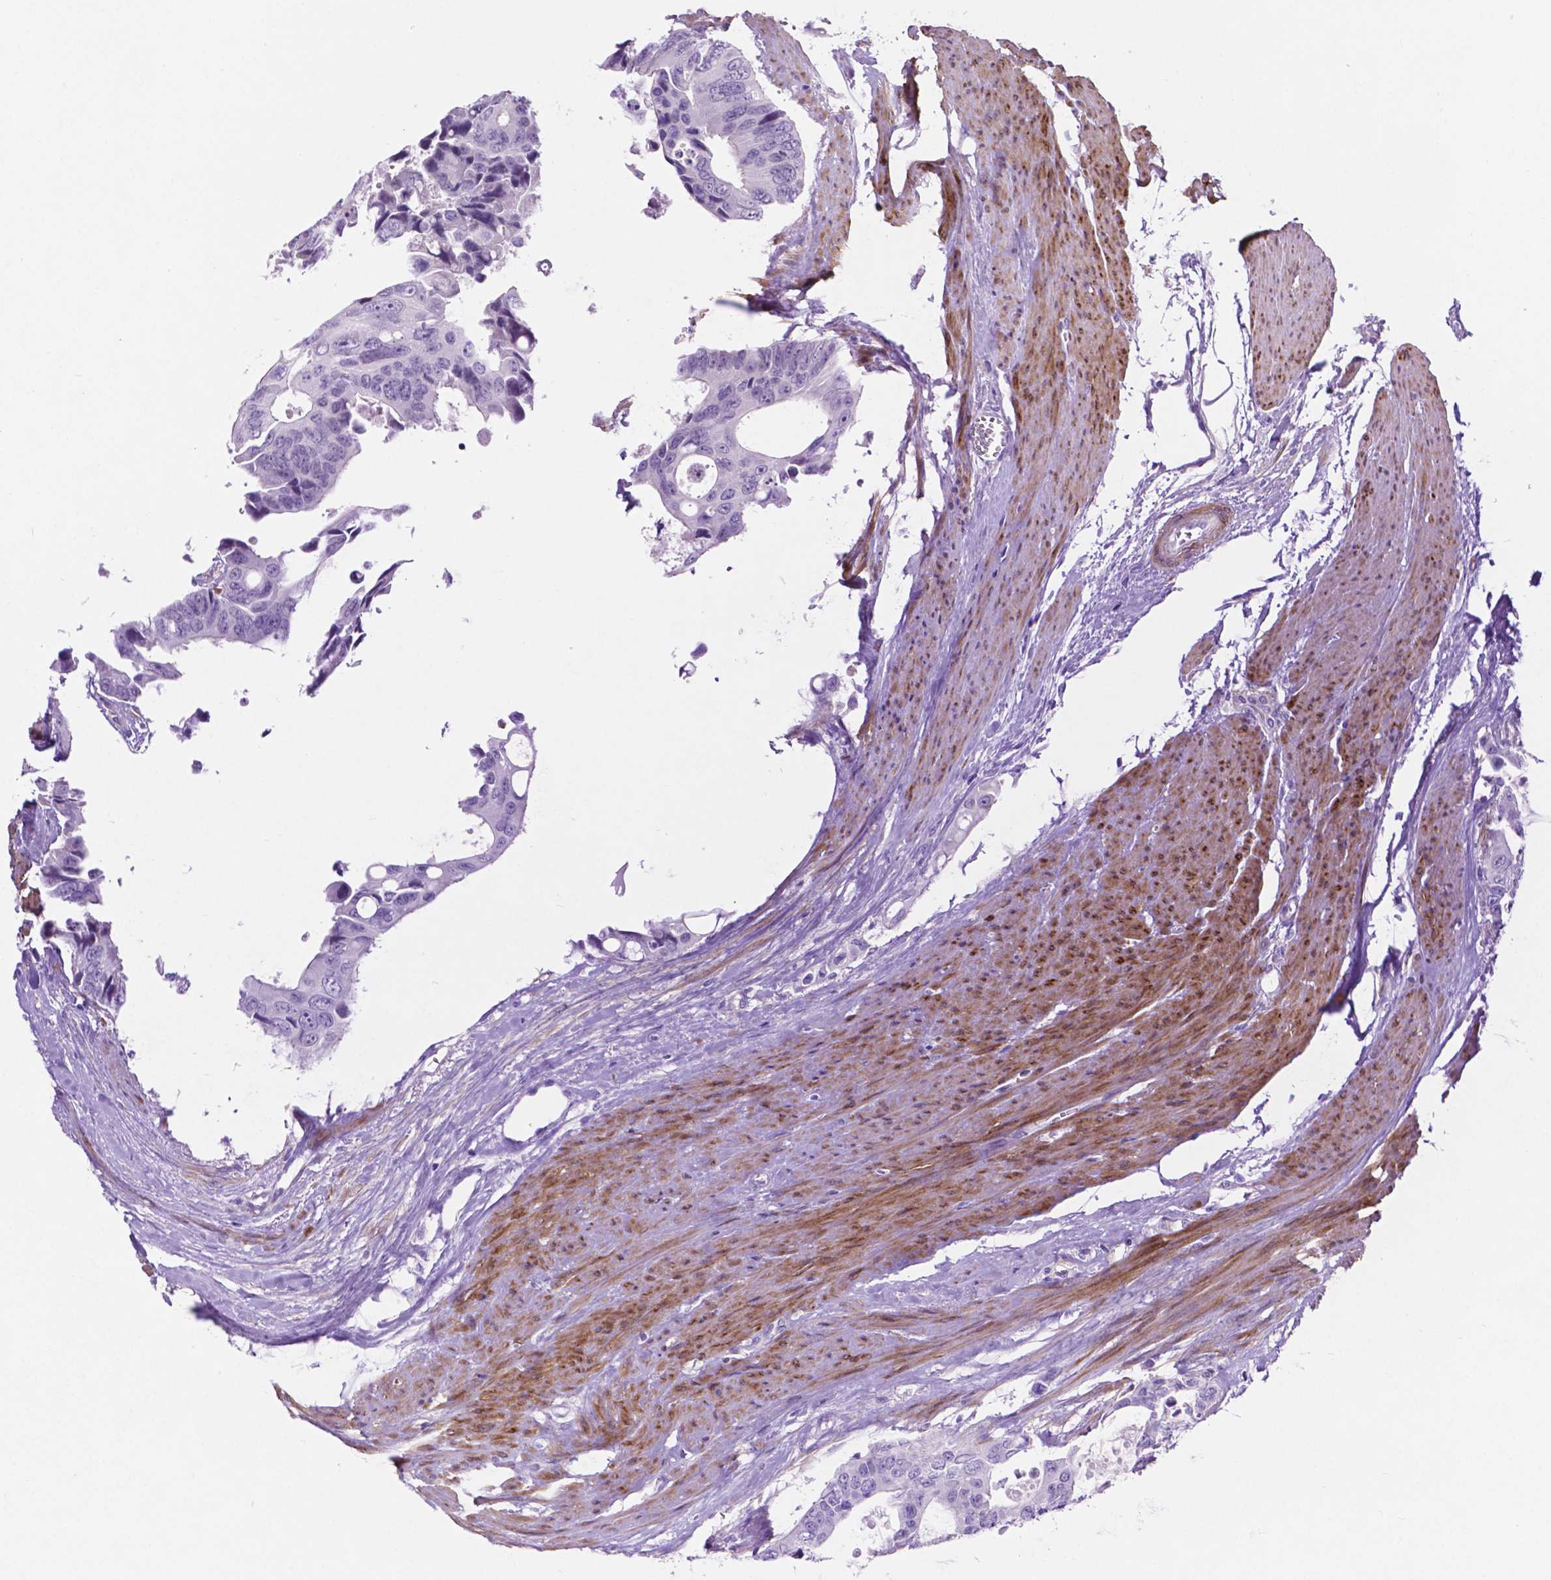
{"staining": {"intensity": "negative", "quantity": "none", "location": "none"}, "tissue": "colorectal cancer", "cell_type": "Tumor cells", "image_type": "cancer", "snomed": [{"axis": "morphology", "description": "Adenocarcinoma, NOS"}, {"axis": "topography", "description": "Rectum"}], "caption": "This is a histopathology image of immunohistochemistry staining of colorectal cancer (adenocarcinoma), which shows no staining in tumor cells.", "gene": "ASPG", "patient": {"sex": "male", "age": 76}}